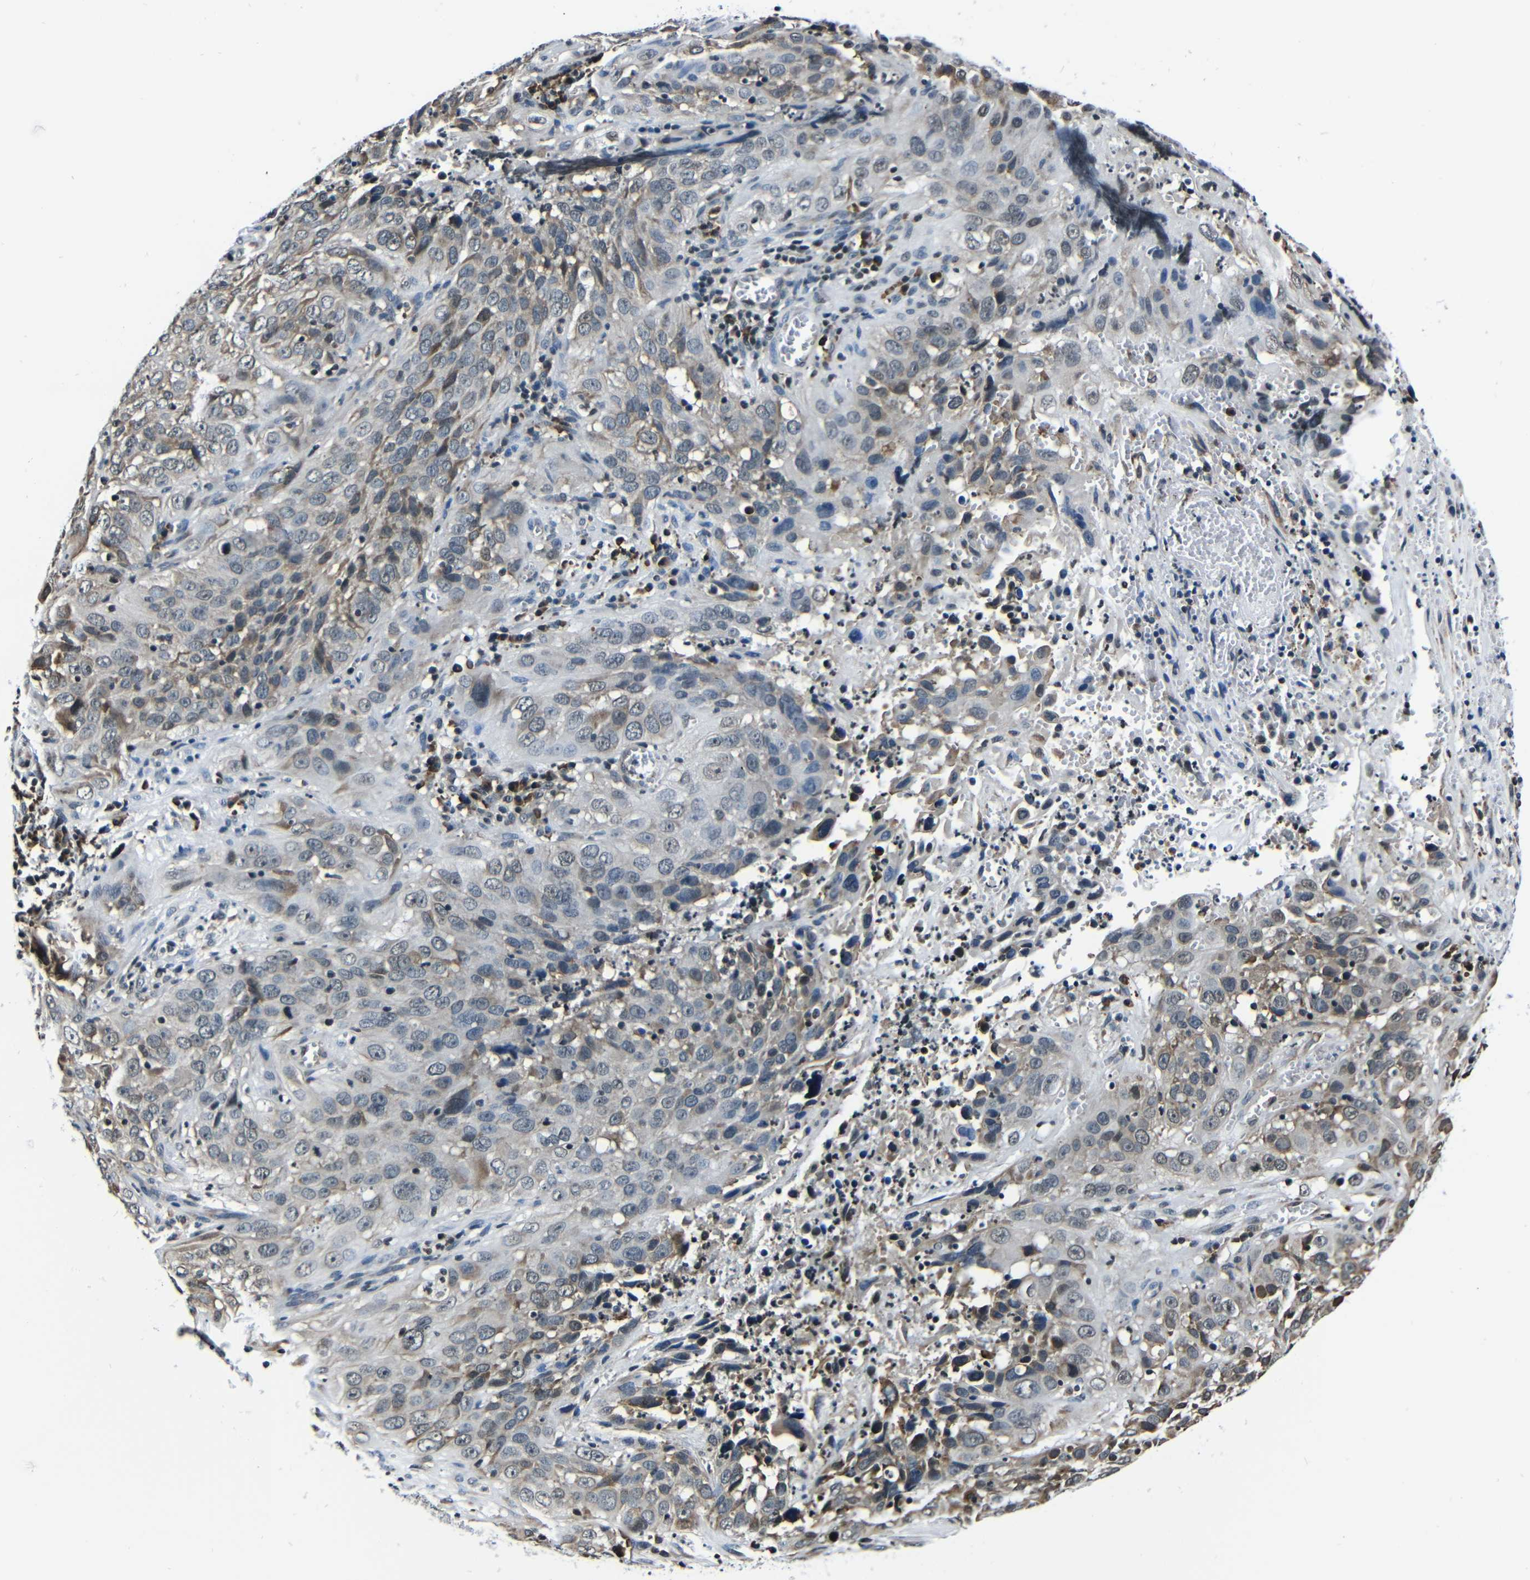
{"staining": {"intensity": "weak", "quantity": "25%-75%", "location": "cytoplasmic/membranous"}, "tissue": "cervical cancer", "cell_type": "Tumor cells", "image_type": "cancer", "snomed": [{"axis": "morphology", "description": "Squamous cell carcinoma, NOS"}, {"axis": "topography", "description": "Cervix"}], "caption": "Immunohistochemical staining of cervical cancer (squamous cell carcinoma) exhibits low levels of weak cytoplasmic/membranous protein expression in approximately 25%-75% of tumor cells.", "gene": "NCBP3", "patient": {"sex": "female", "age": 32}}